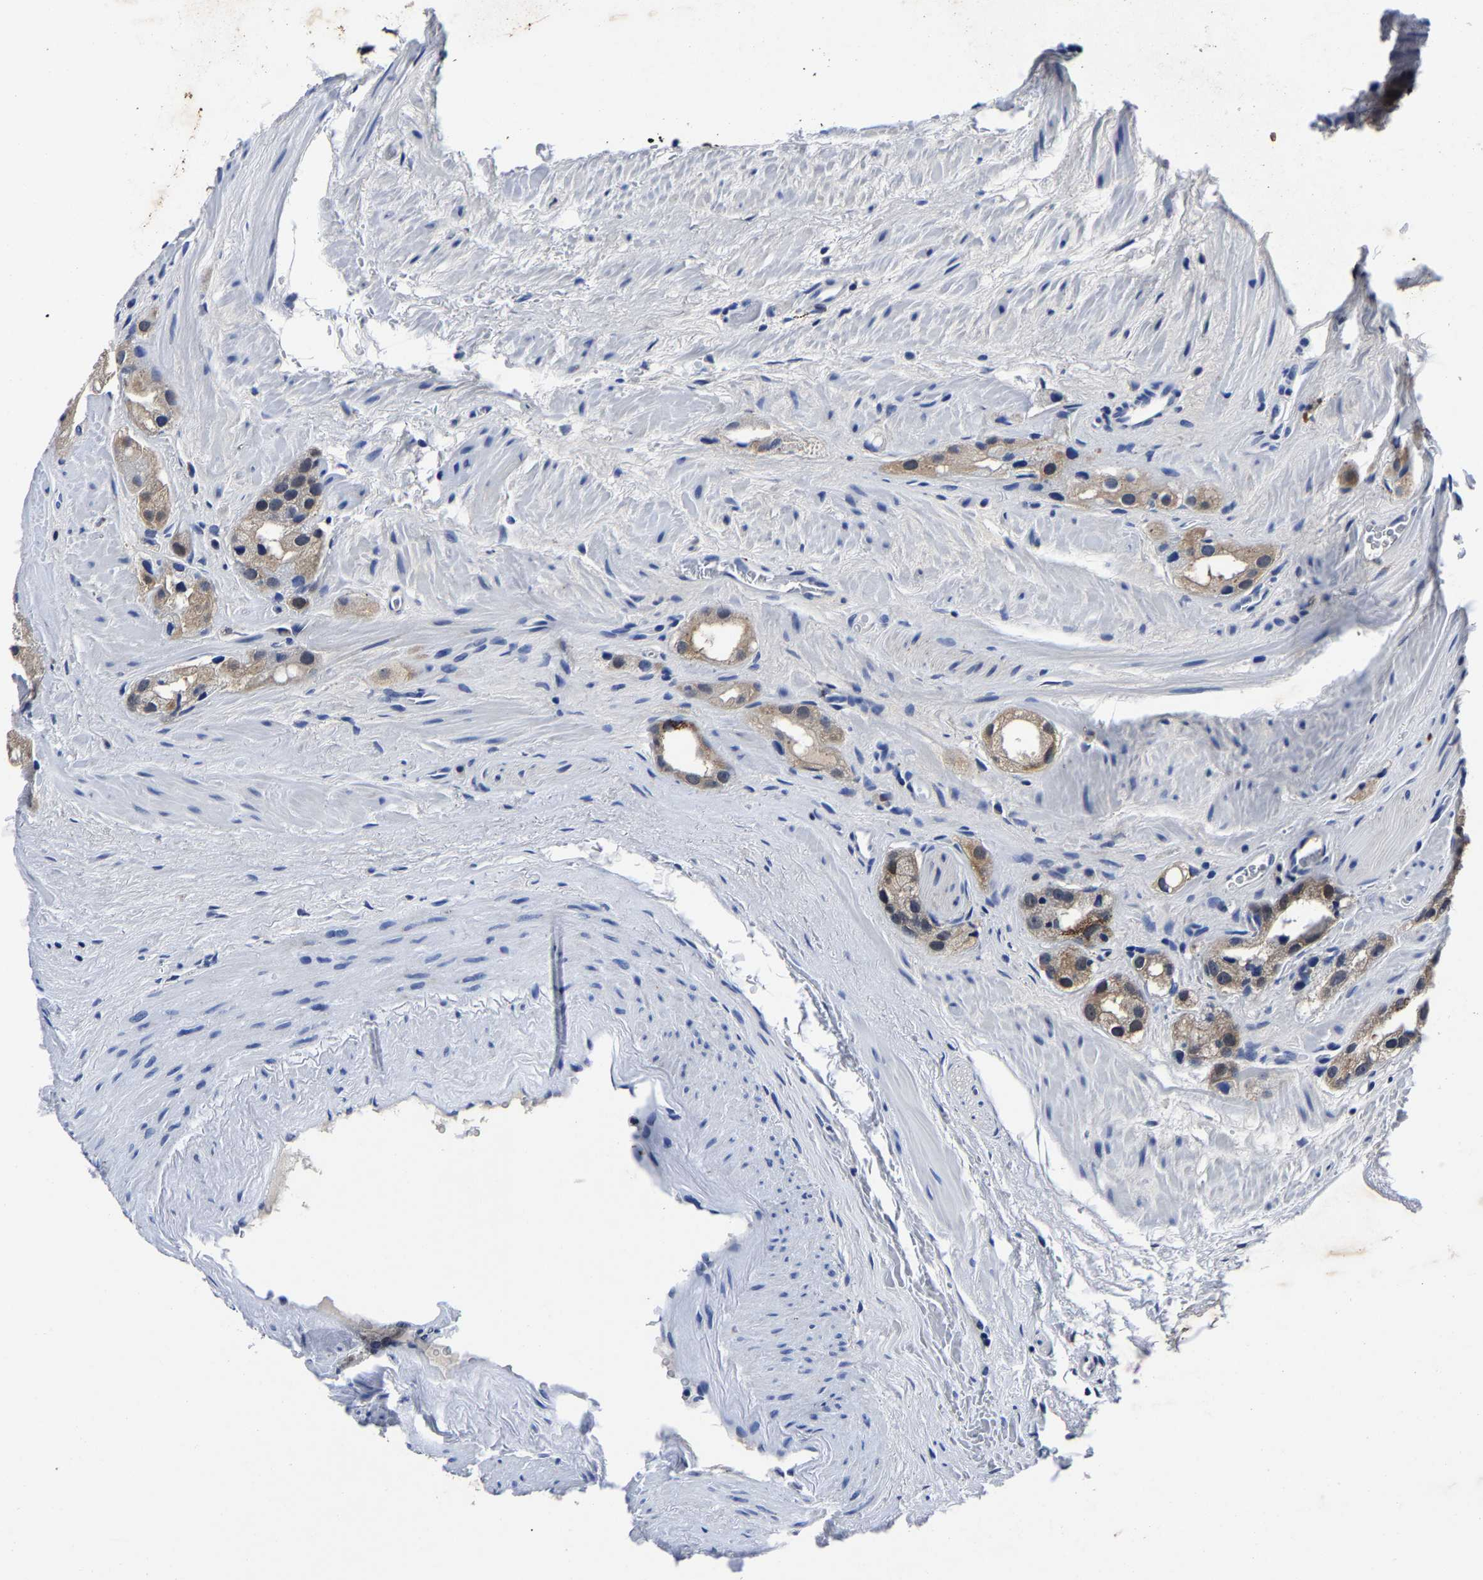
{"staining": {"intensity": "weak", "quantity": "25%-75%", "location": "cytoplasmic/membranous"}, "tissue": "prostate cancer", "cell_type": "Tumor cells", "image_type": "cancer", "snomed": [{"axis": "morphology", "description": "Adenocarcinoma, High grade"}, {"axis": "topography", "description": "Prostate"}], "caption": "Prostate adenocarcinoma (high-grade) stained for a protein shows weak cytoplasmic/membranous positivity in tumor cells. (IHC, brightfield microscopy, high magnification).", "gene": "PSPH", "patient": {"sex": "male", "age": 63}}